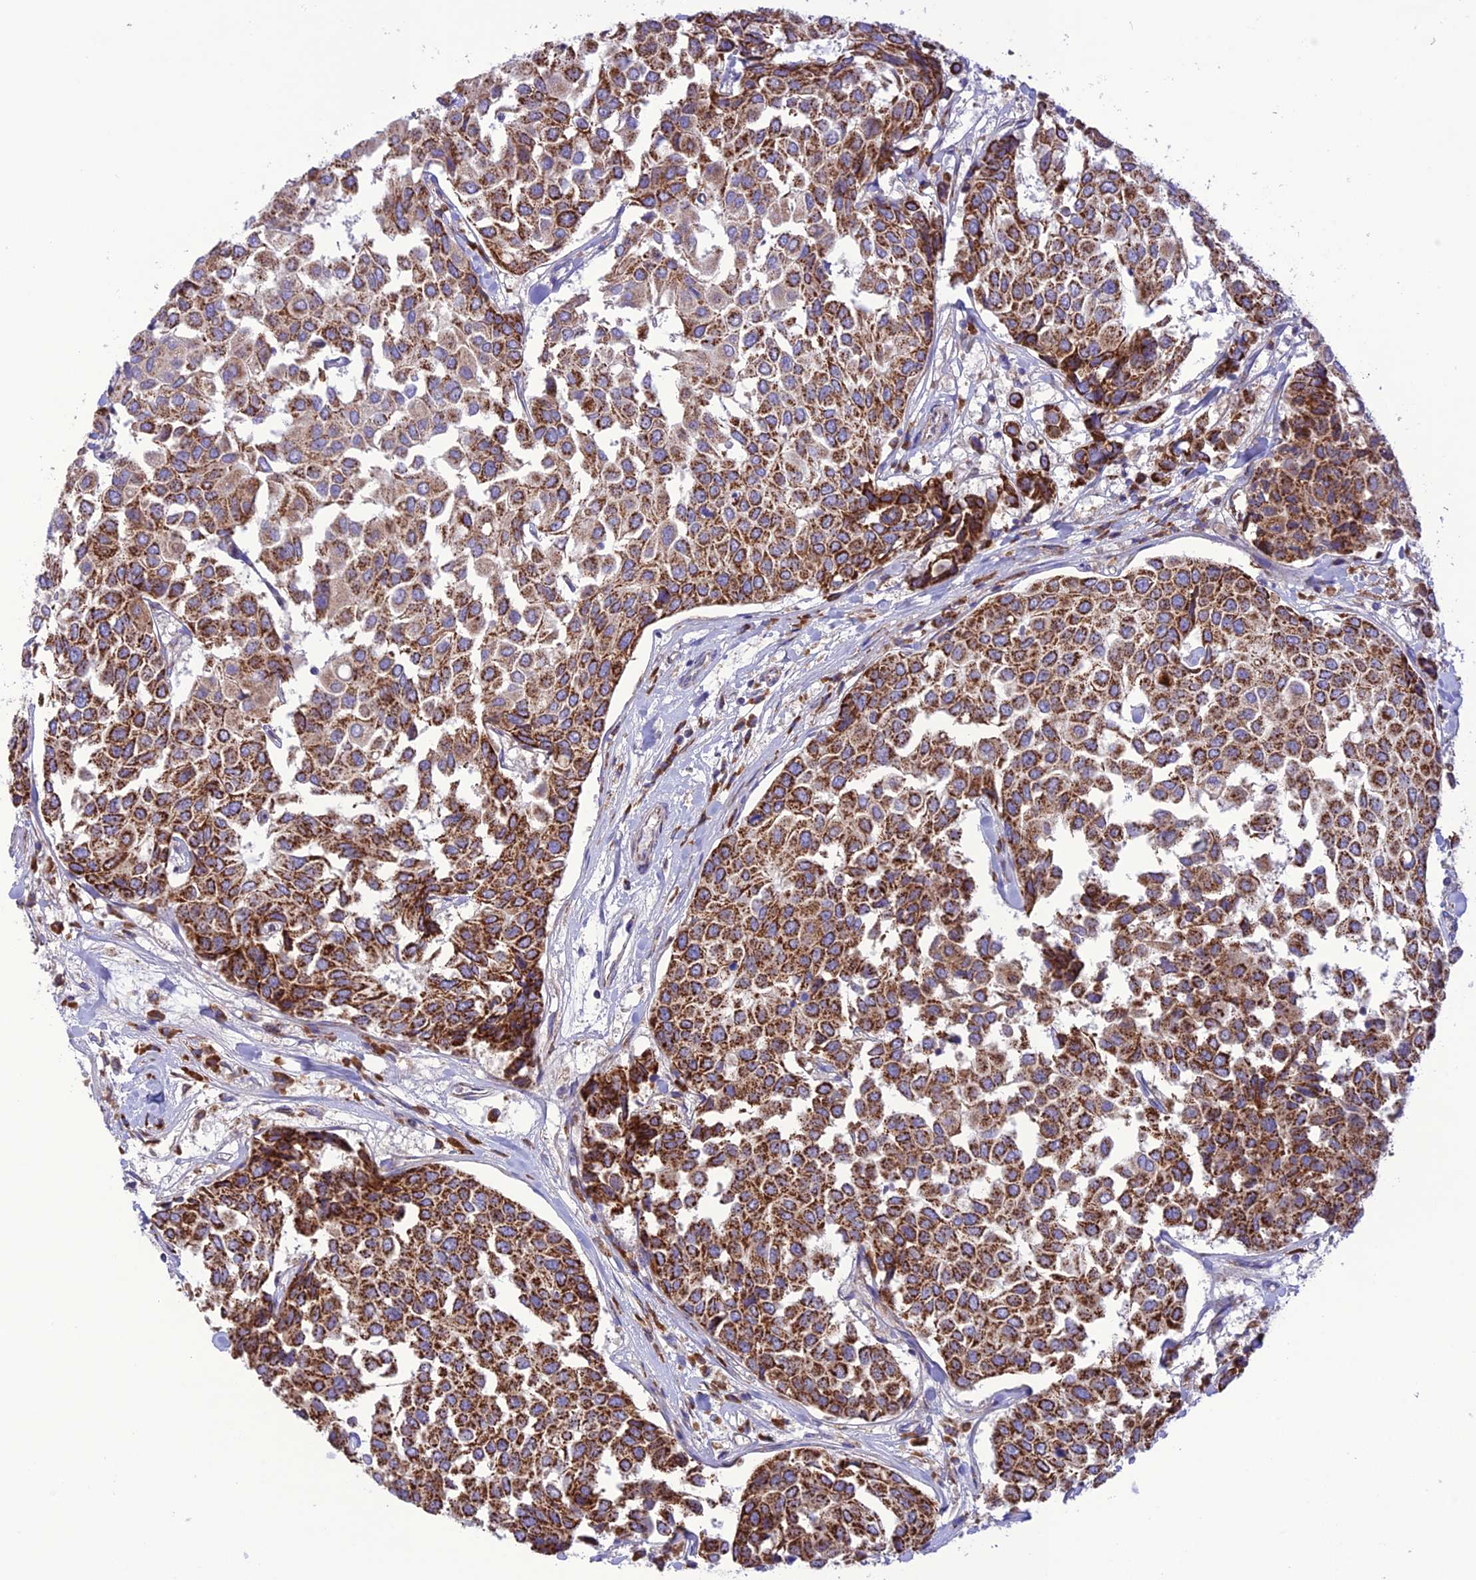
{"staining": {"intensity": "strong", "quantity": ">75%", "location": "cytoplasmic/membranous"}, "tissue": "breast cancer", "cell_type": "Tumor cells", "image_type": "cancer", "snomed": [{"axis": "morphology", "description": "Duct carcinoma"}, {"axis": "topography", "description": "Breast"}], "caption": "About >75% of tumor cells in breast cancer display strong cytoplasmic/membranous protein expression as visualized by brown immunohistochemical staining.", "gene": "UAP1L1", "patient": {"sex": "female", "age": 55}}